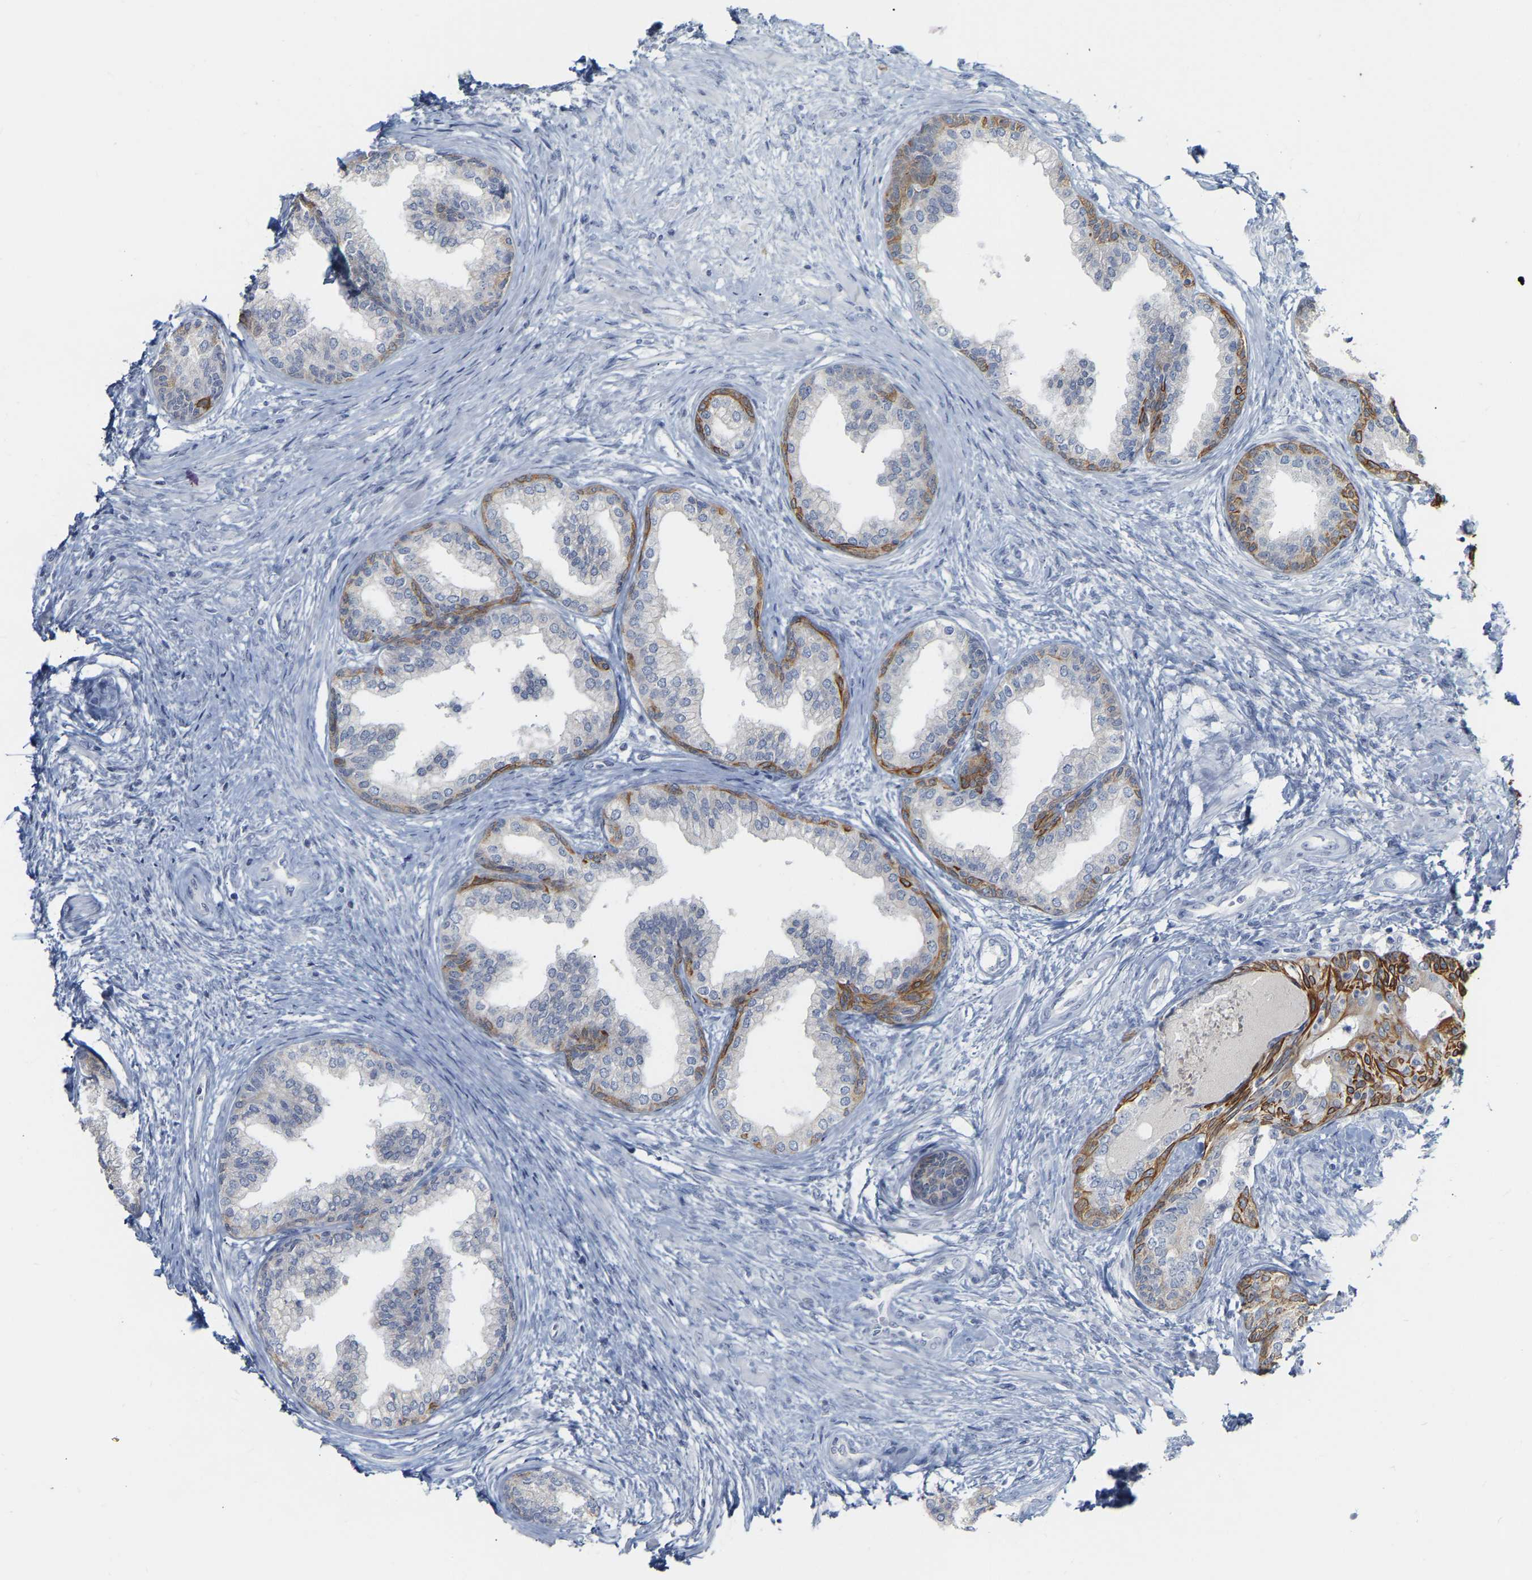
{"staining": {"intensity": "strong", "quantity": "<25%", "location": "cytoplasmic/membranous"}, "tissue": "prostate", "cell_type": "Glandular cells", "image_type": "normal", "snomed": [{"axis": "morphology", "description": "Normal tissue, NOS"}, {"axis": "topography", "description": "Prostate"}], "caption": "Immunohistochemistry photomicrograph of normal prostate: prostate stained using immunohistochemistry shows medium levels of strong protein expression localized specifically in the cytoplasmic/membranous of glandular cells, appearing as a cytoplasmic/membranous brown color.", "gene": "KRT76", "patient": {"sex": "male", "age": 76}}